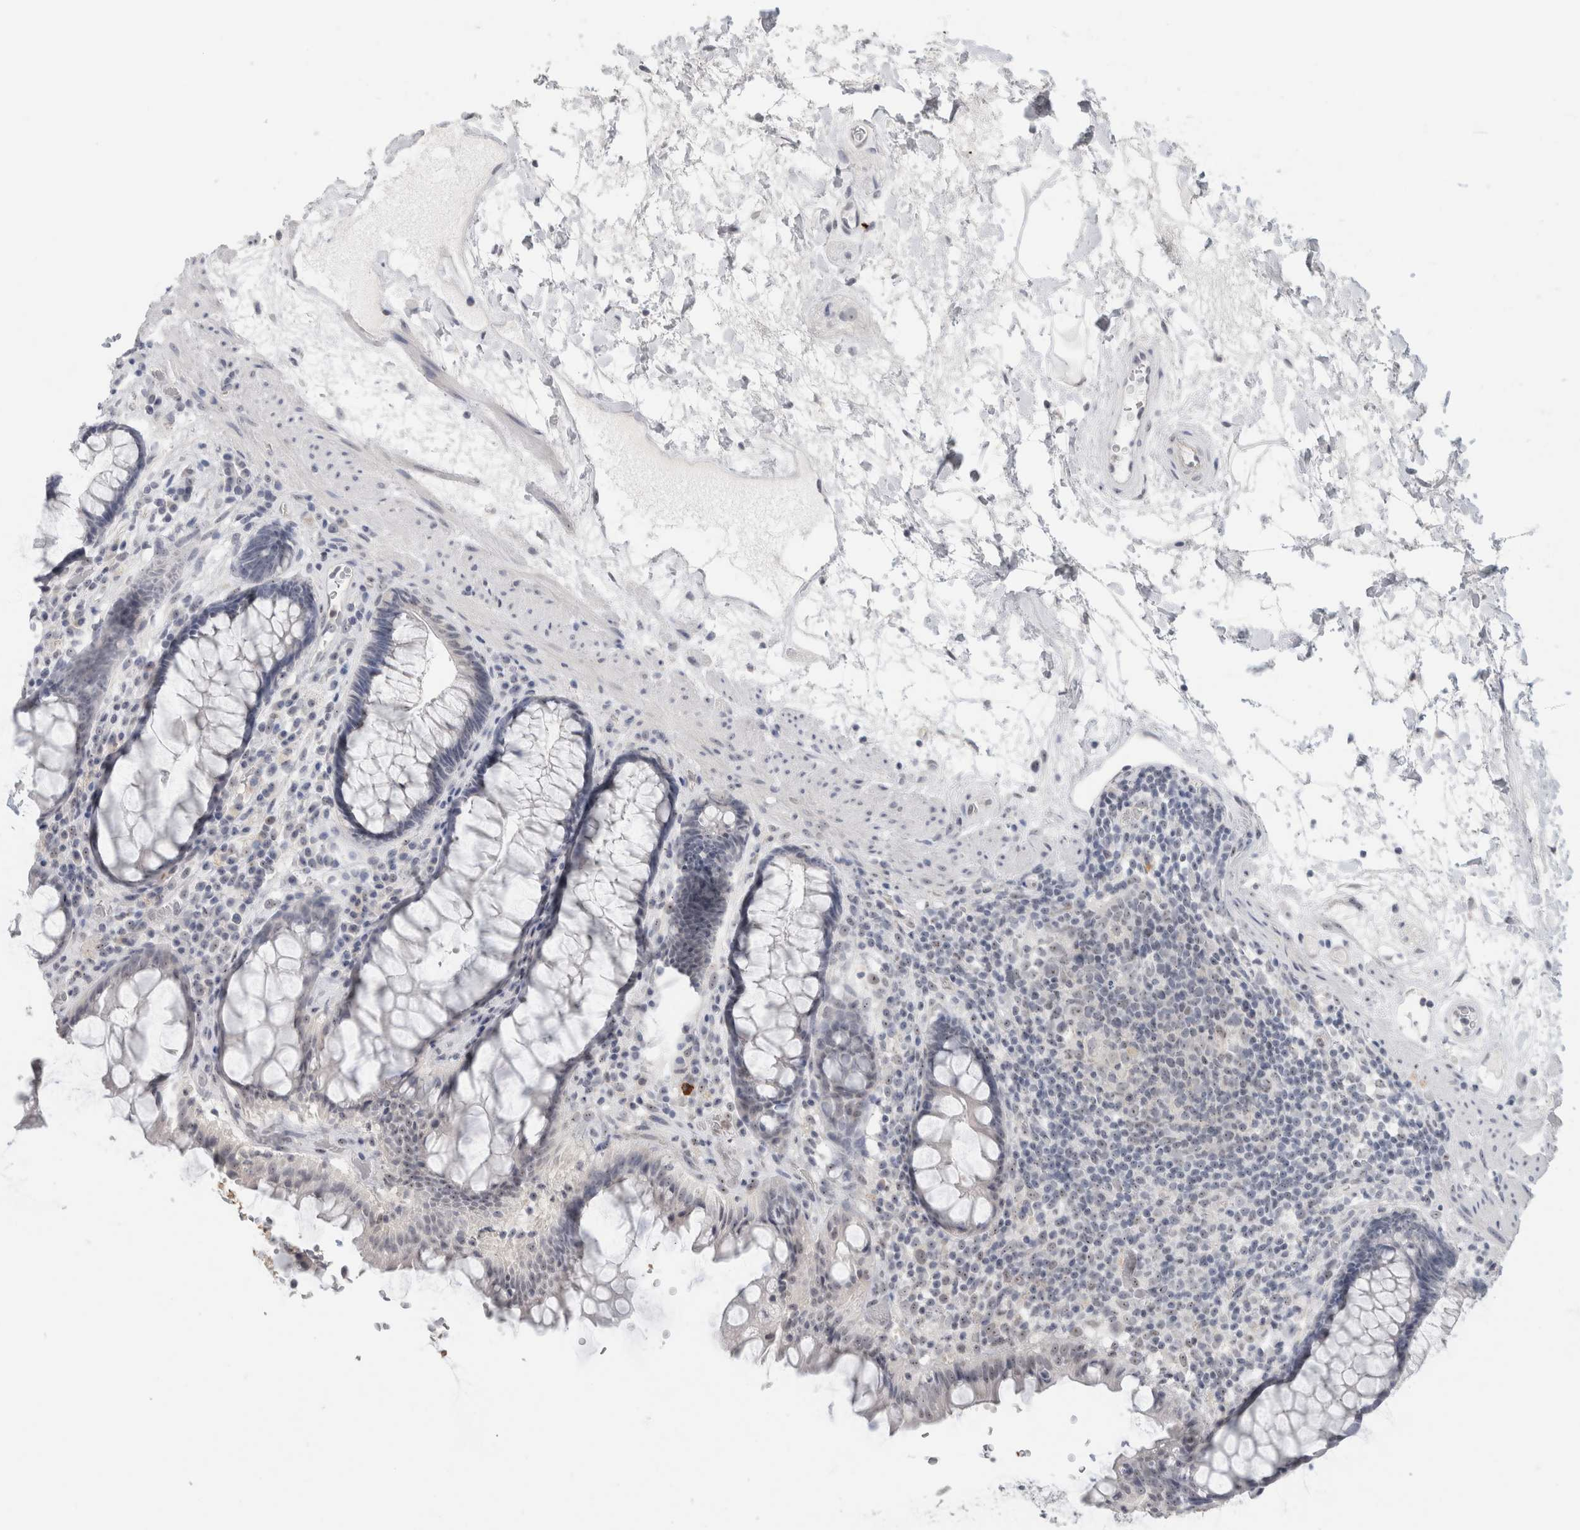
{"staining": {"intensity": "negative", "quantity": "none", "location": "none"}, "tissue": "rectum", "cell_type": "Glandular cells", "image_type": "normal", "snomed": [{"axis": "morphology", "description": "Normal tissue, NOS"}, {"axis": "topography", "description": "Rectum"}], "caption": "The micrograph demonstrates no staining of glandular cells in unremarkable rectum. Nuclei are stained in blue.", "gene": "FMR1NB", "patient": {"sex": "male", "age": 64}}